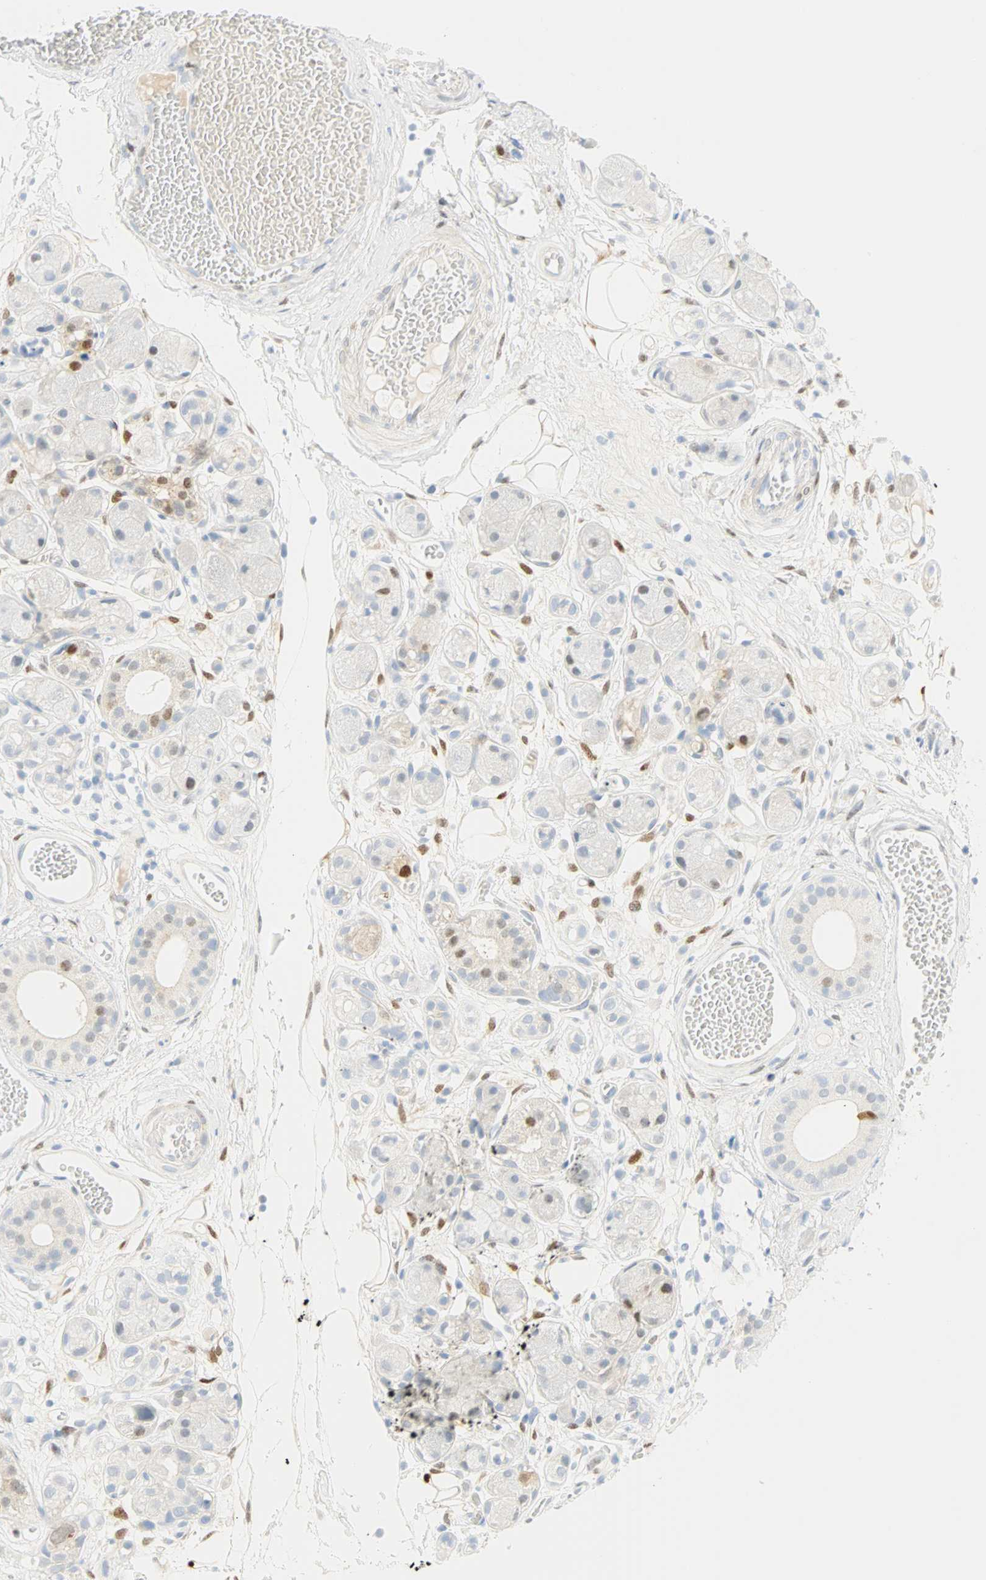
{"staining": {"intensity": "moderate", "quantity": "<25%", "location": "nuclear"}, "tissue": "adipose tissue", "cell_type": "Adipocytes", "image_type": "normal", "snomed": [{"axis": "morphology", "description": "Normal tissue, NOS"}, {"axis": "morphology", "description": "Inflammation, NOS"}, {"axis": "topography", "description": "Vascular tissue"}, {"axis": "topography", "description": "Salivary gland"}], "caption": "IHC histopathology image of benign adipose tissue: adipose tissue stained using immunohistochemistry (IHC) displays low levels of moderate protein expression localized specifically in the nuclear of adipocytes, appearing as a nuclear brown color.", "gene": "SELENBP1", "patient": {"sex": "female", "age": 75}}